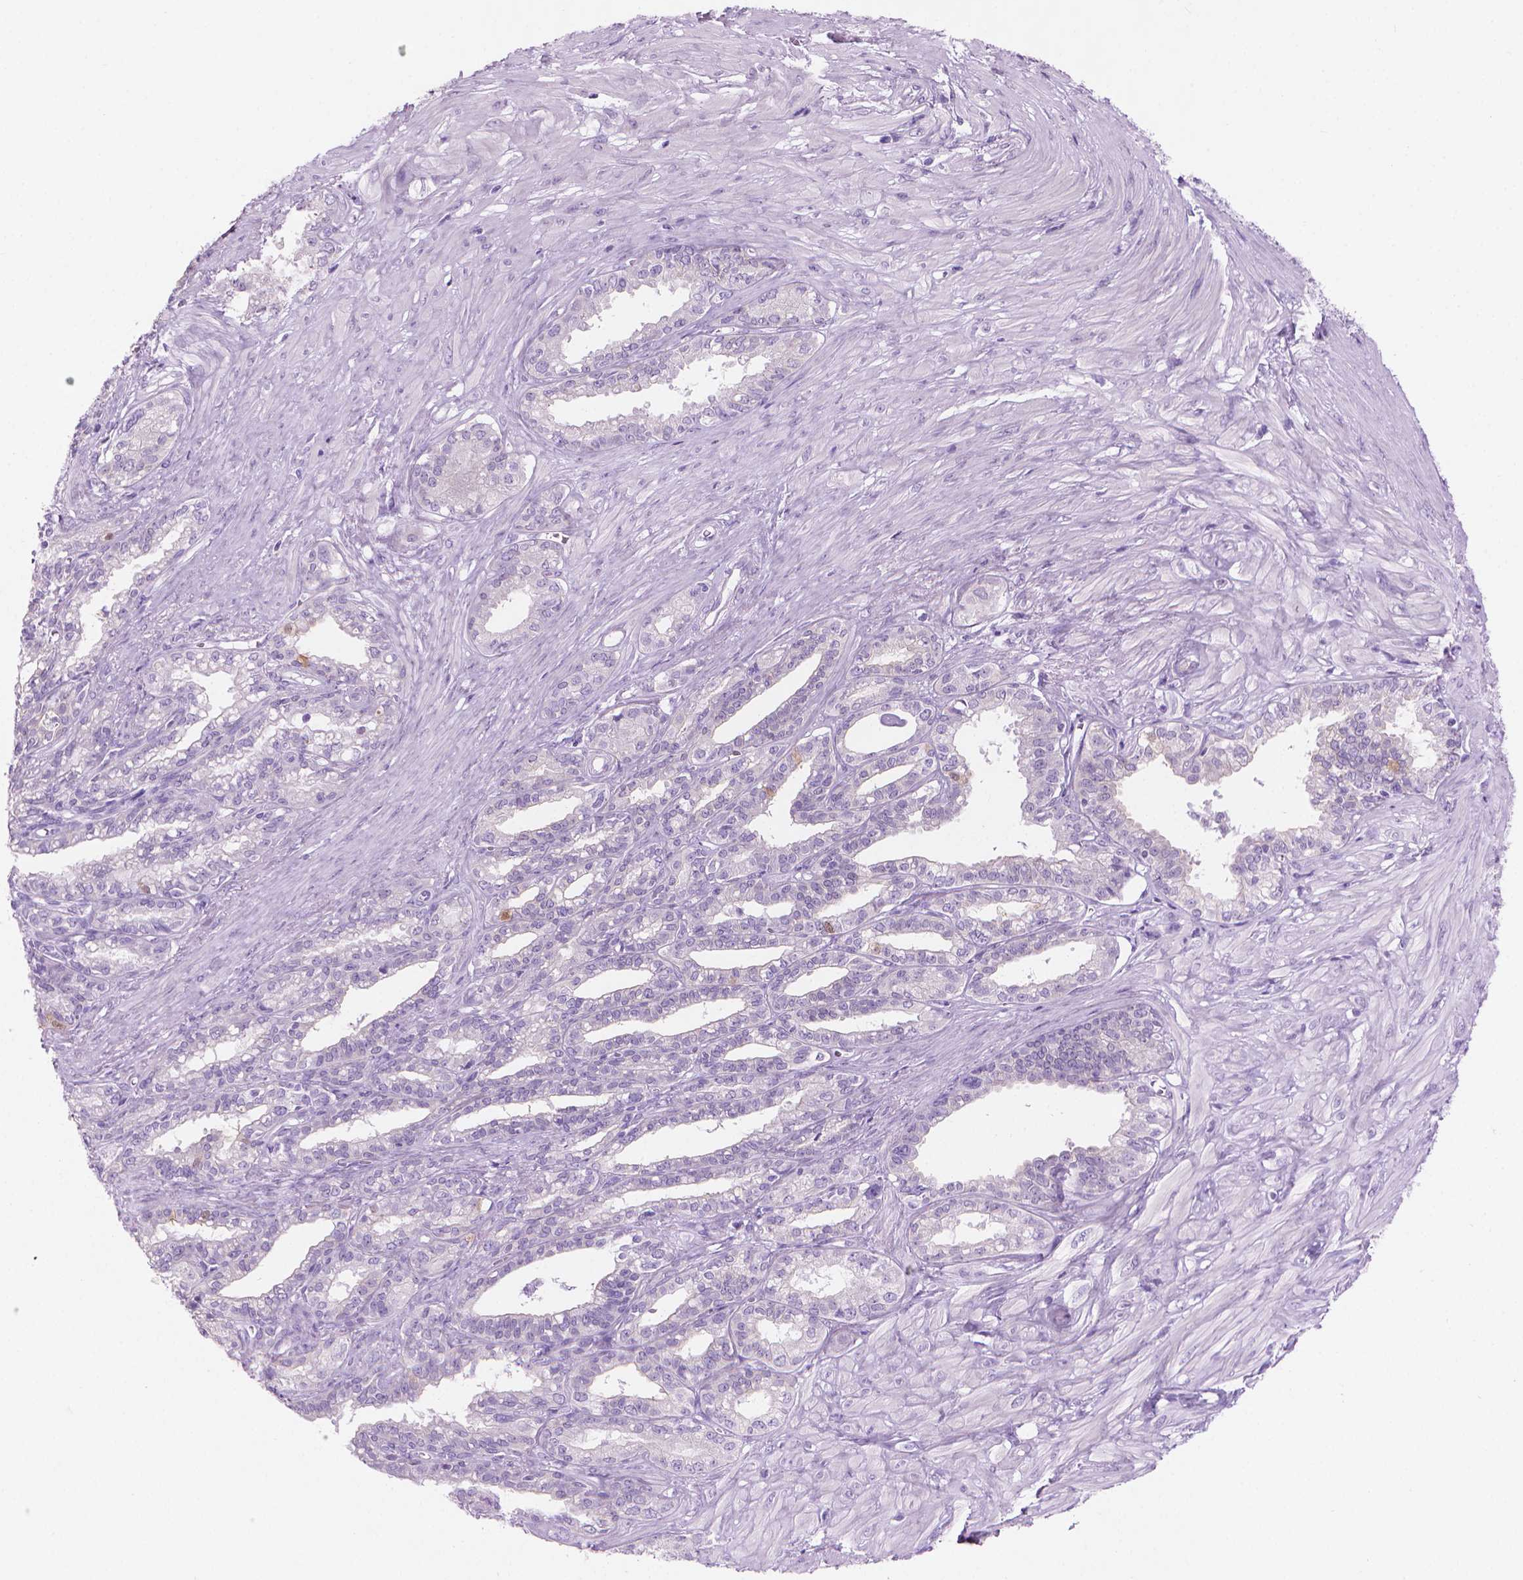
{"staining": {"intensity": "negative", "quantity": "none", "location": "none"}, "tissue": "seminal vesicle", "cell_type": "Glandular cells", "image_type": "normal", "snomed": [{"axis": "morphology", "description": "Normal tissue, NOS"}, {"axis": "morphology", "description": "Urothelial carcinoma, NOS"}, {"axis": "topography", "description": "Urinary bladder"}, {"axis": "topography", "description": "Seminal veicle"}], "caption": "Immunohistochemistry (IHC) of unremarkable human seminal vesicle reveals no positivity in glandular cells.", "gene": "TTC29", "patient": {"sex": "male", "age": 76}}